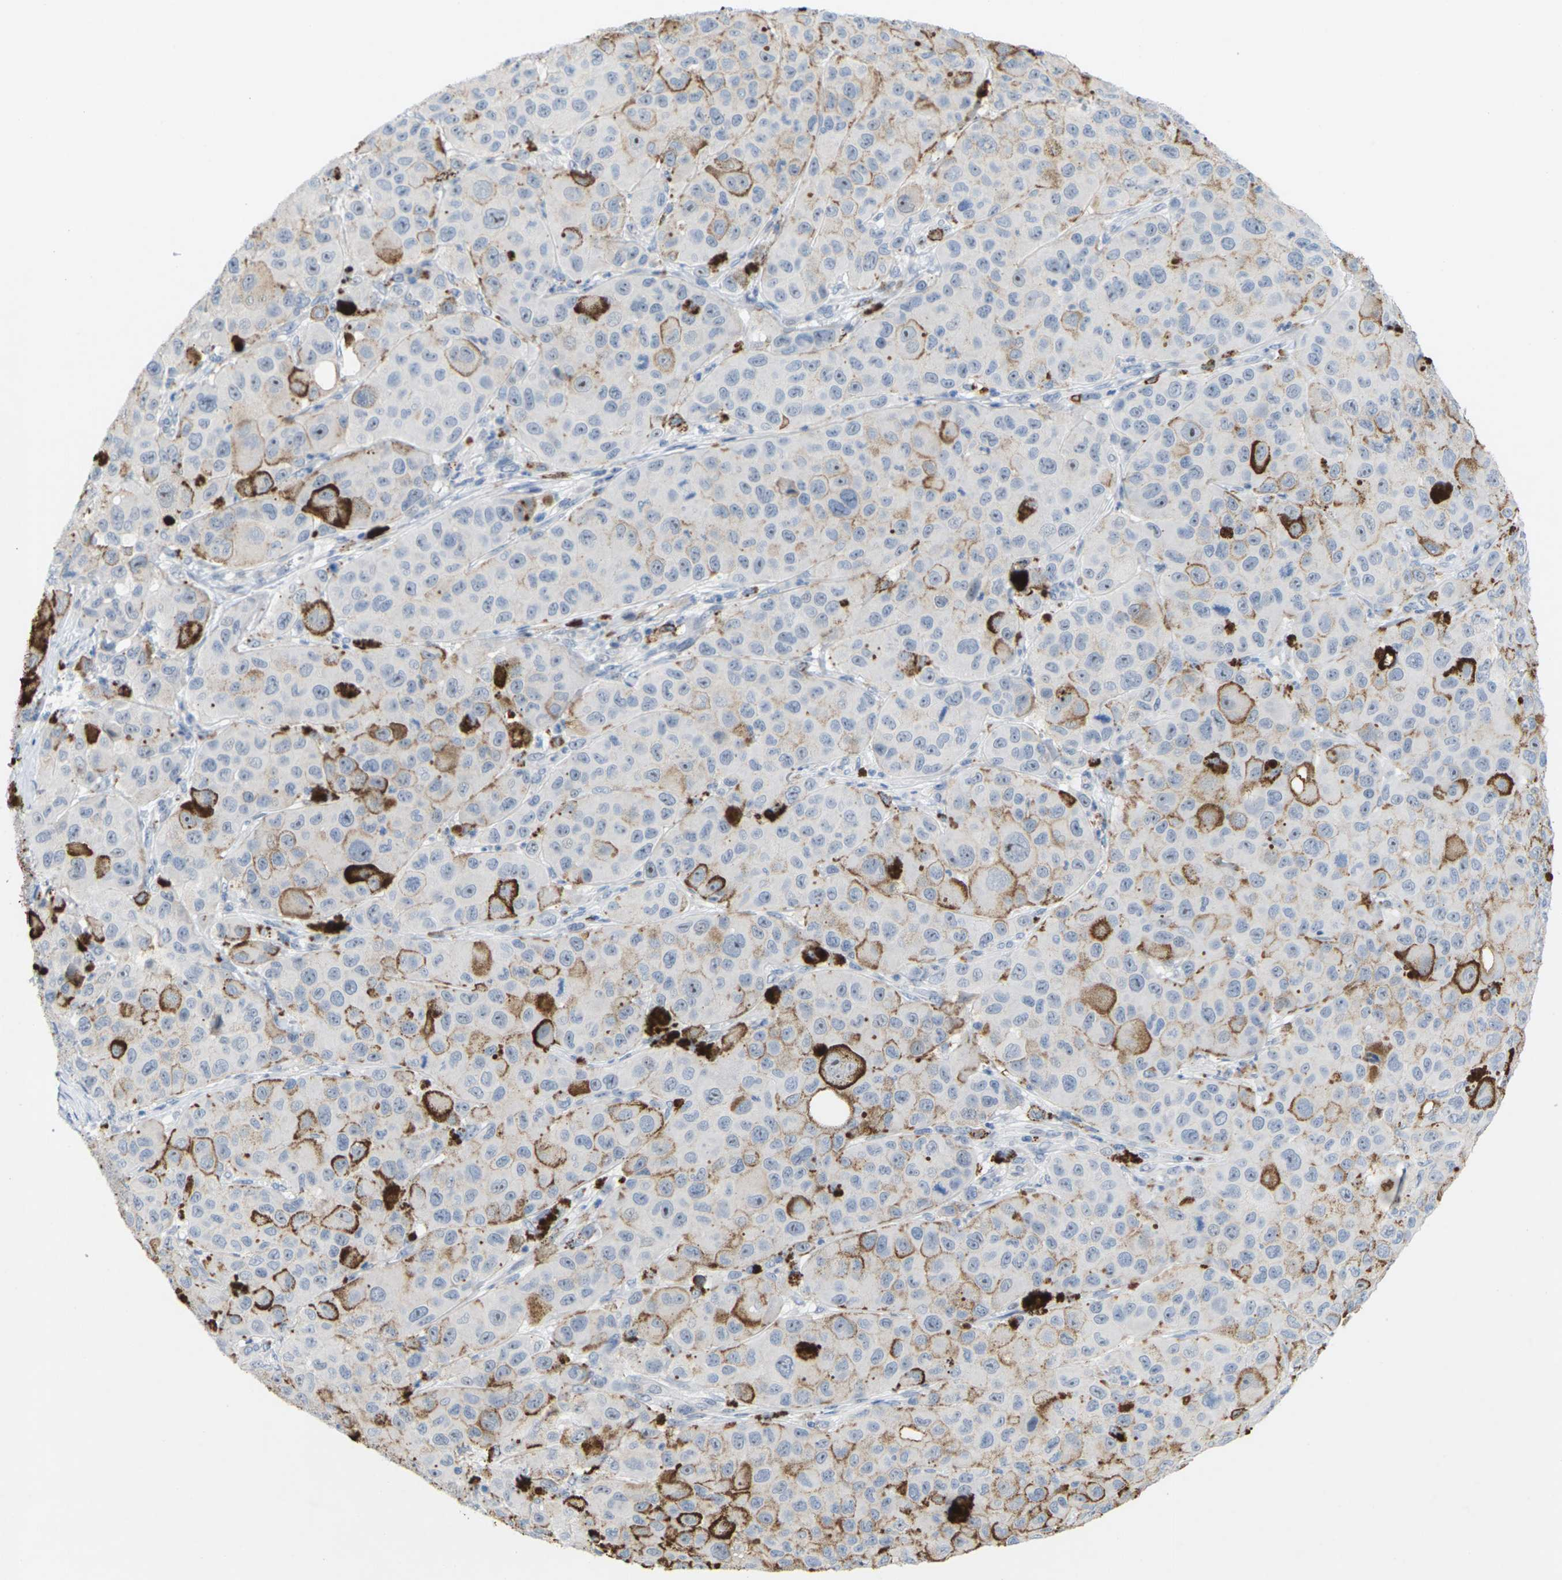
{"staining": {"intensity": "moderate", "quantity": "25%-75%", "location": "cytoplasmic/membranous"}, "tissue": "melanoma", "cell_type": "Tumor cells", "image_type": "cancer", "snomed": [{"axis": "morphology", "description": "Malignant melanoma, NOS"}, {"axis": "topography", "description": "Skin"}], "caption": "This is an image of IHC staining of melanoma, which shows moderate expression in the cytoplasmic/membranous of tumor cells.", "gene": "CLDN3", "patient": {"sex": "male", "age": 96}}